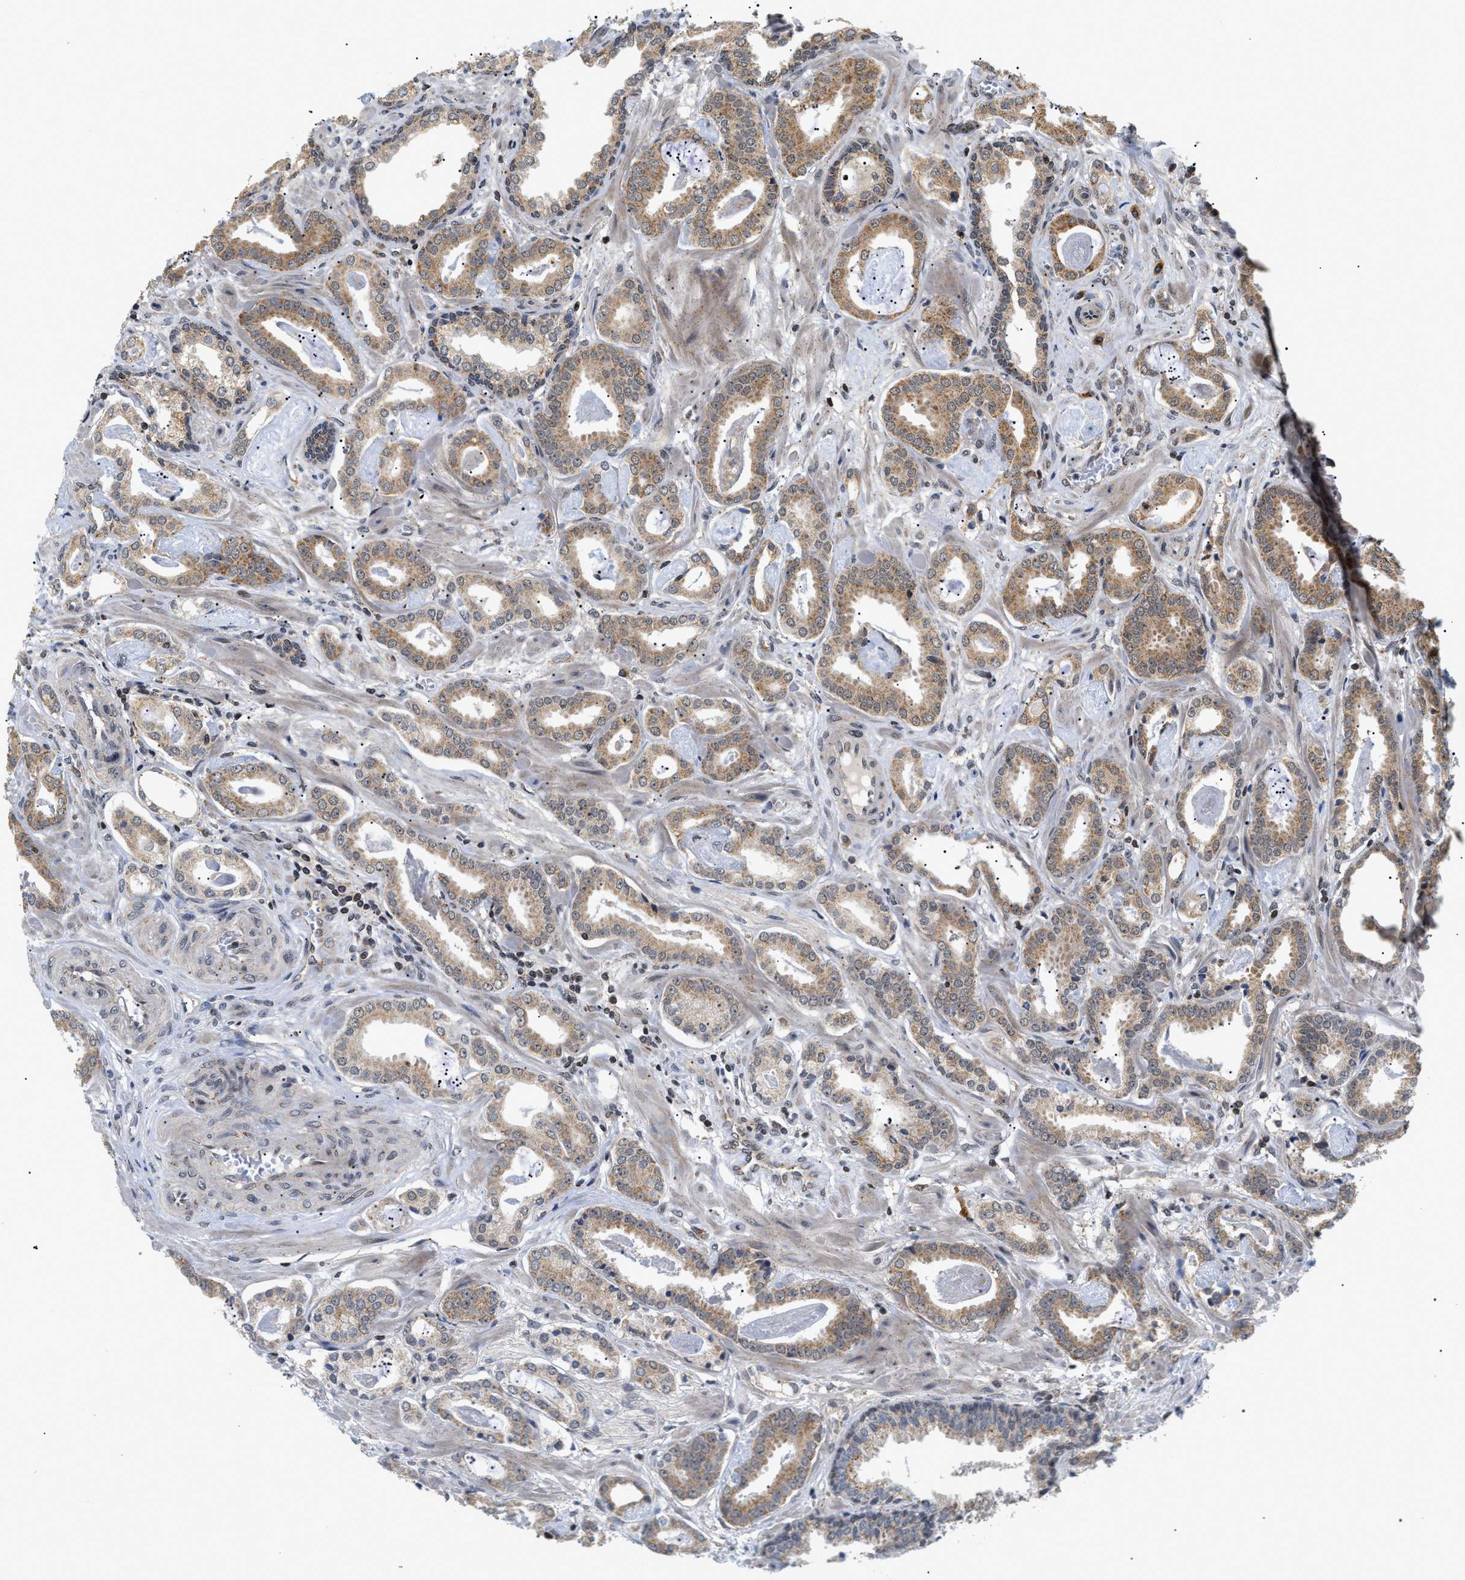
{"staining": {"intensity": "moderate", "quantity": ">75%", "location": "cytoplasmic/membranous"}, "tissue": "prostate cancer", "cell_type": "Tumor cells", "image_type": "cancer", "snomed": [{"axis": "morphology", "description": "Adenocarcinoma, Low grade"}, {"axis": "topography", "description": "Prostate"}], "caption": "Immunohistochemical staining of human prostate cancer shows moderate cytoplasmic/membranous protein expression in approximately >75% of tumor cells.", "gene": "ZBTB11", "patient": {"sex": "male", "age": 53}}